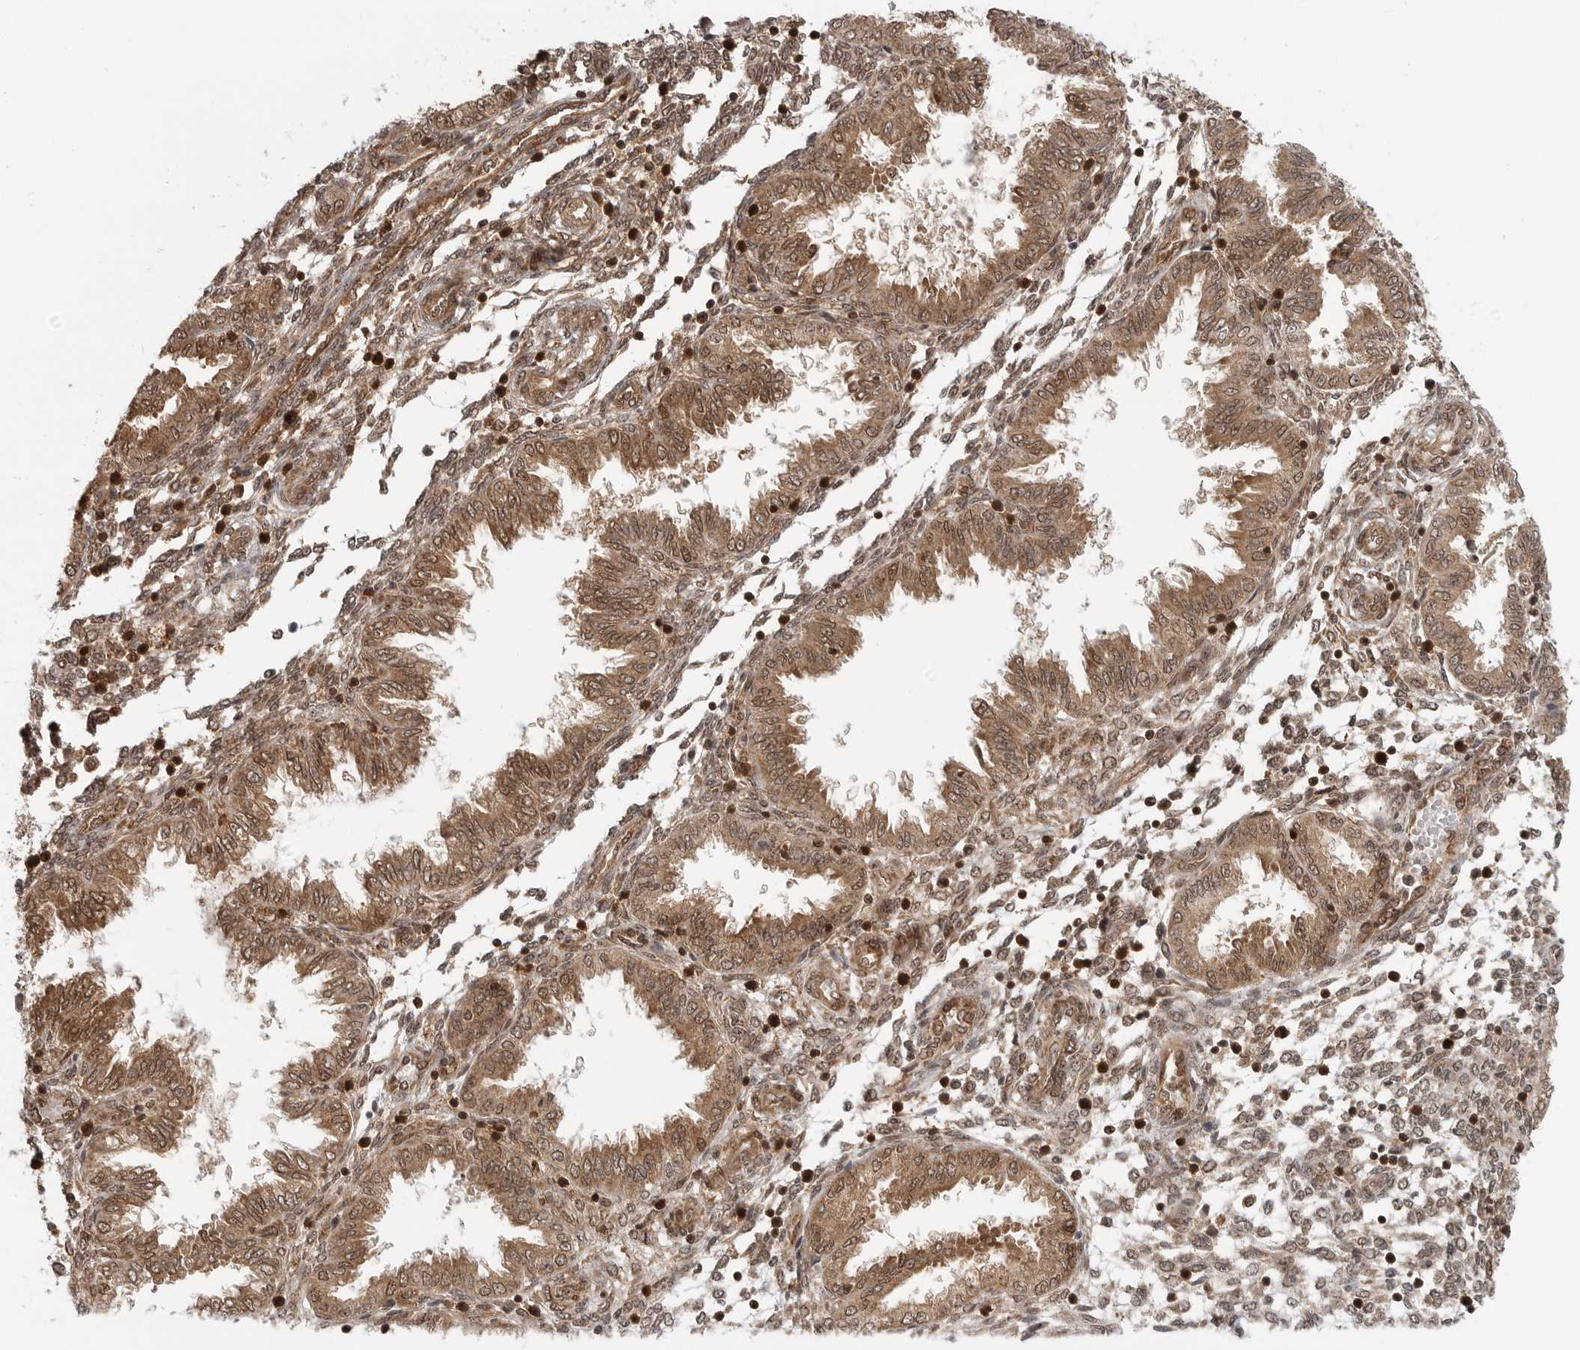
{"staining": {"intensity": "moderate", "quantity": "25%-75%", "location": "cytoplasmic/membranous,nuclear"}, "tissue": "endometrium", "cell_type": "Cells in endometrial stroma", "image_type": "normal", "snomed": [{"axis": "morphology", "description": "Normal tissue, NOS"}, {"axis": "topography", "description": "Endometrium"}], "caption": "Immunohistochemistry (IHC) staining of unremarkable endometrium, which shows medium levels of moderate cytoplasmic/membranous,nuclear positivity in about 25%-75% of cells in endometrial stroma indicating moderate cytoplasmic/membranous,nuclear protein expression. The staining was performed using DAB (brown) for protein detection and nuclei were counterstained in hematoxylin (blue).", "gene": "SZRD1", "patient": {"sex": "female", "age": 33}}